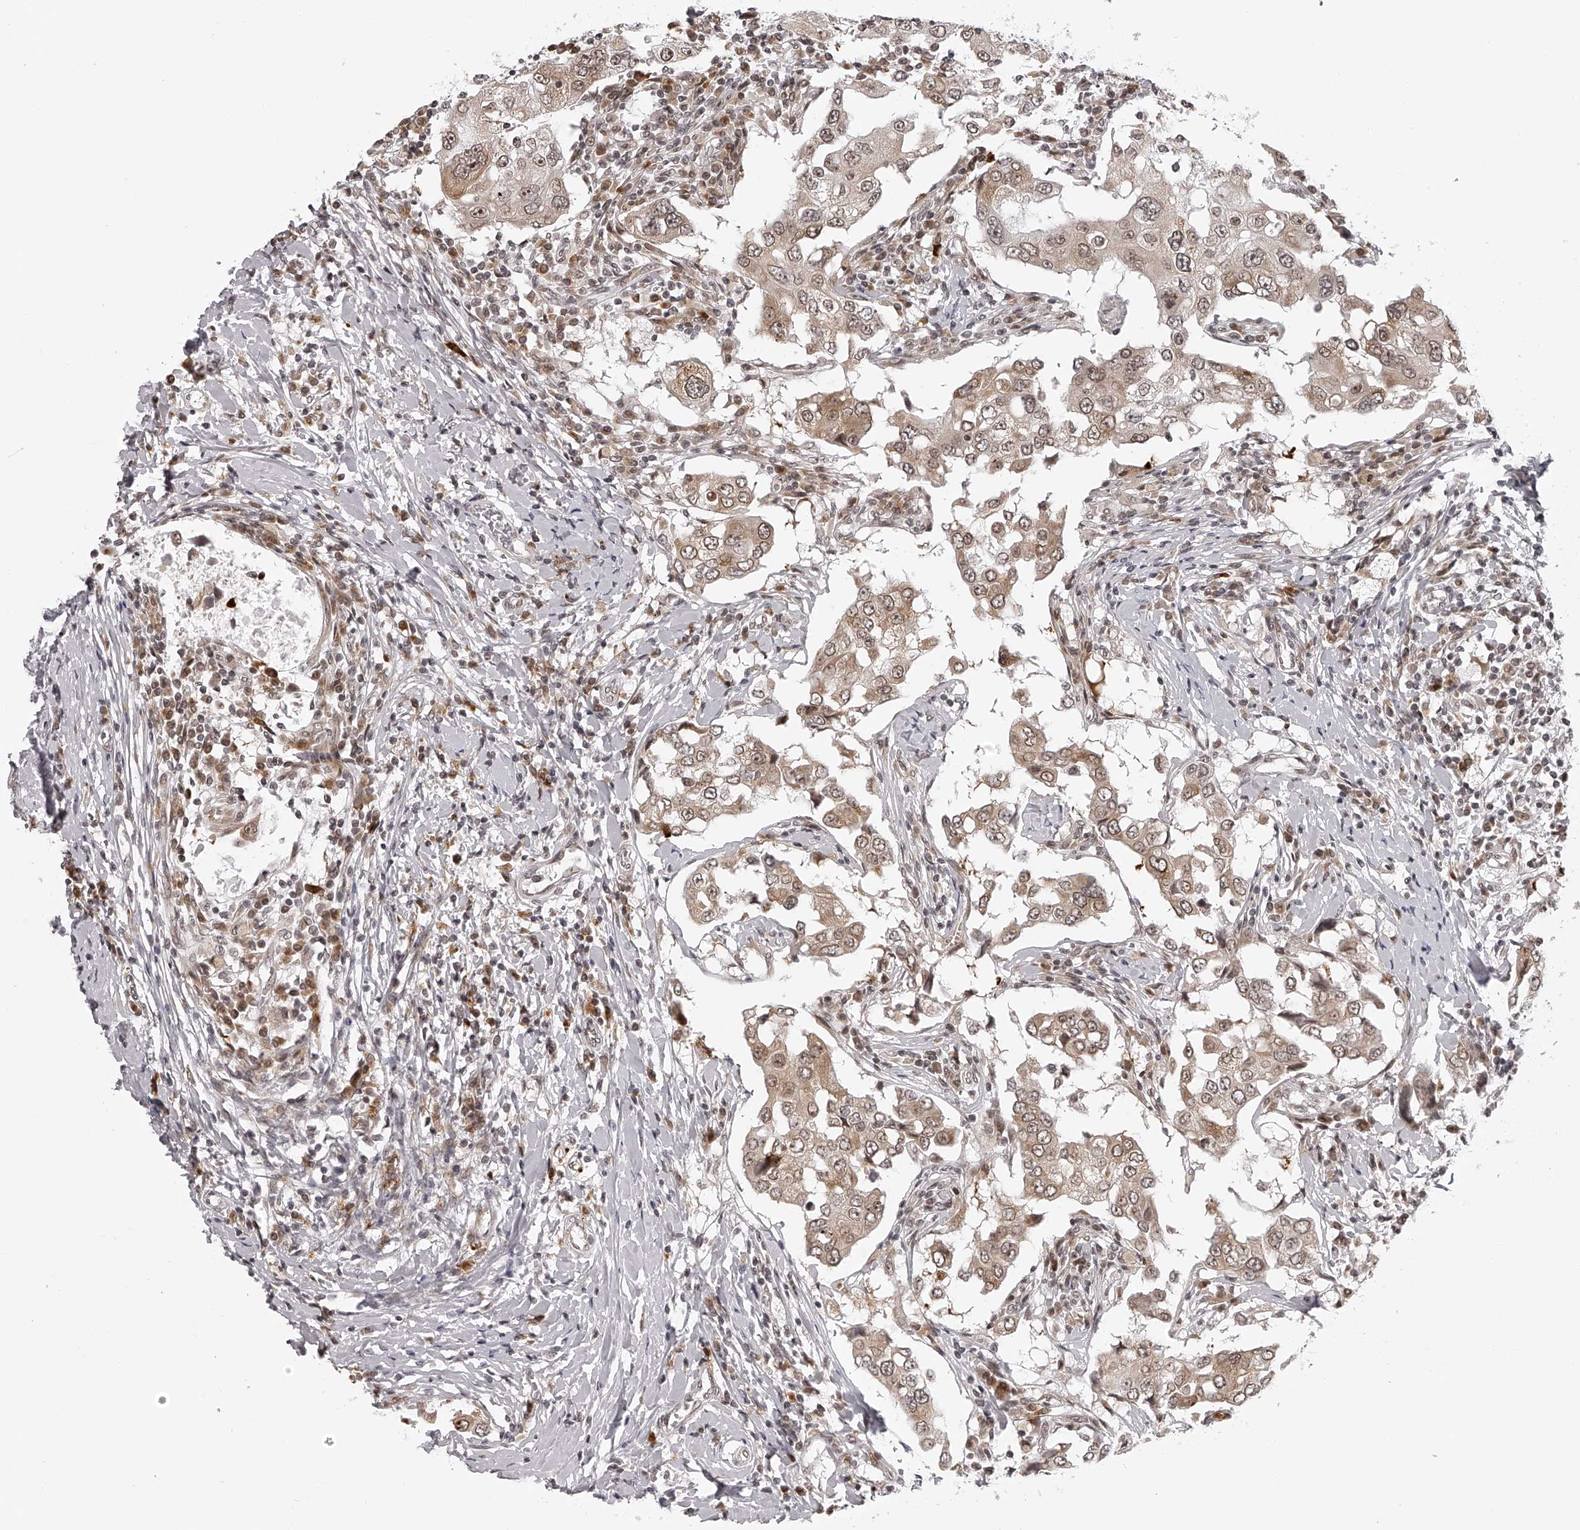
{"staining": {"intensity": "moderate", "quantity": ">75%", "location": "cytoplasmic/membranous,nuclear"}, "tissue": "breast cancer", "cell_type": "Tumor cells", "image_type": "cancer", "snomed": [{"axis": "morphology", "description": "Duct carcinoma"}, {"axis": "topography", "description": "Breast"}], "caption": "Immunohistochemistry of human breast infiltrating ductal carcinoma displays medium levels of moderate cytoplasmic/membranous and nuclear staining in about >75% of tumor cells.", "gene": "ODF2L", "patient": {"sex": "female", "age": 27}}